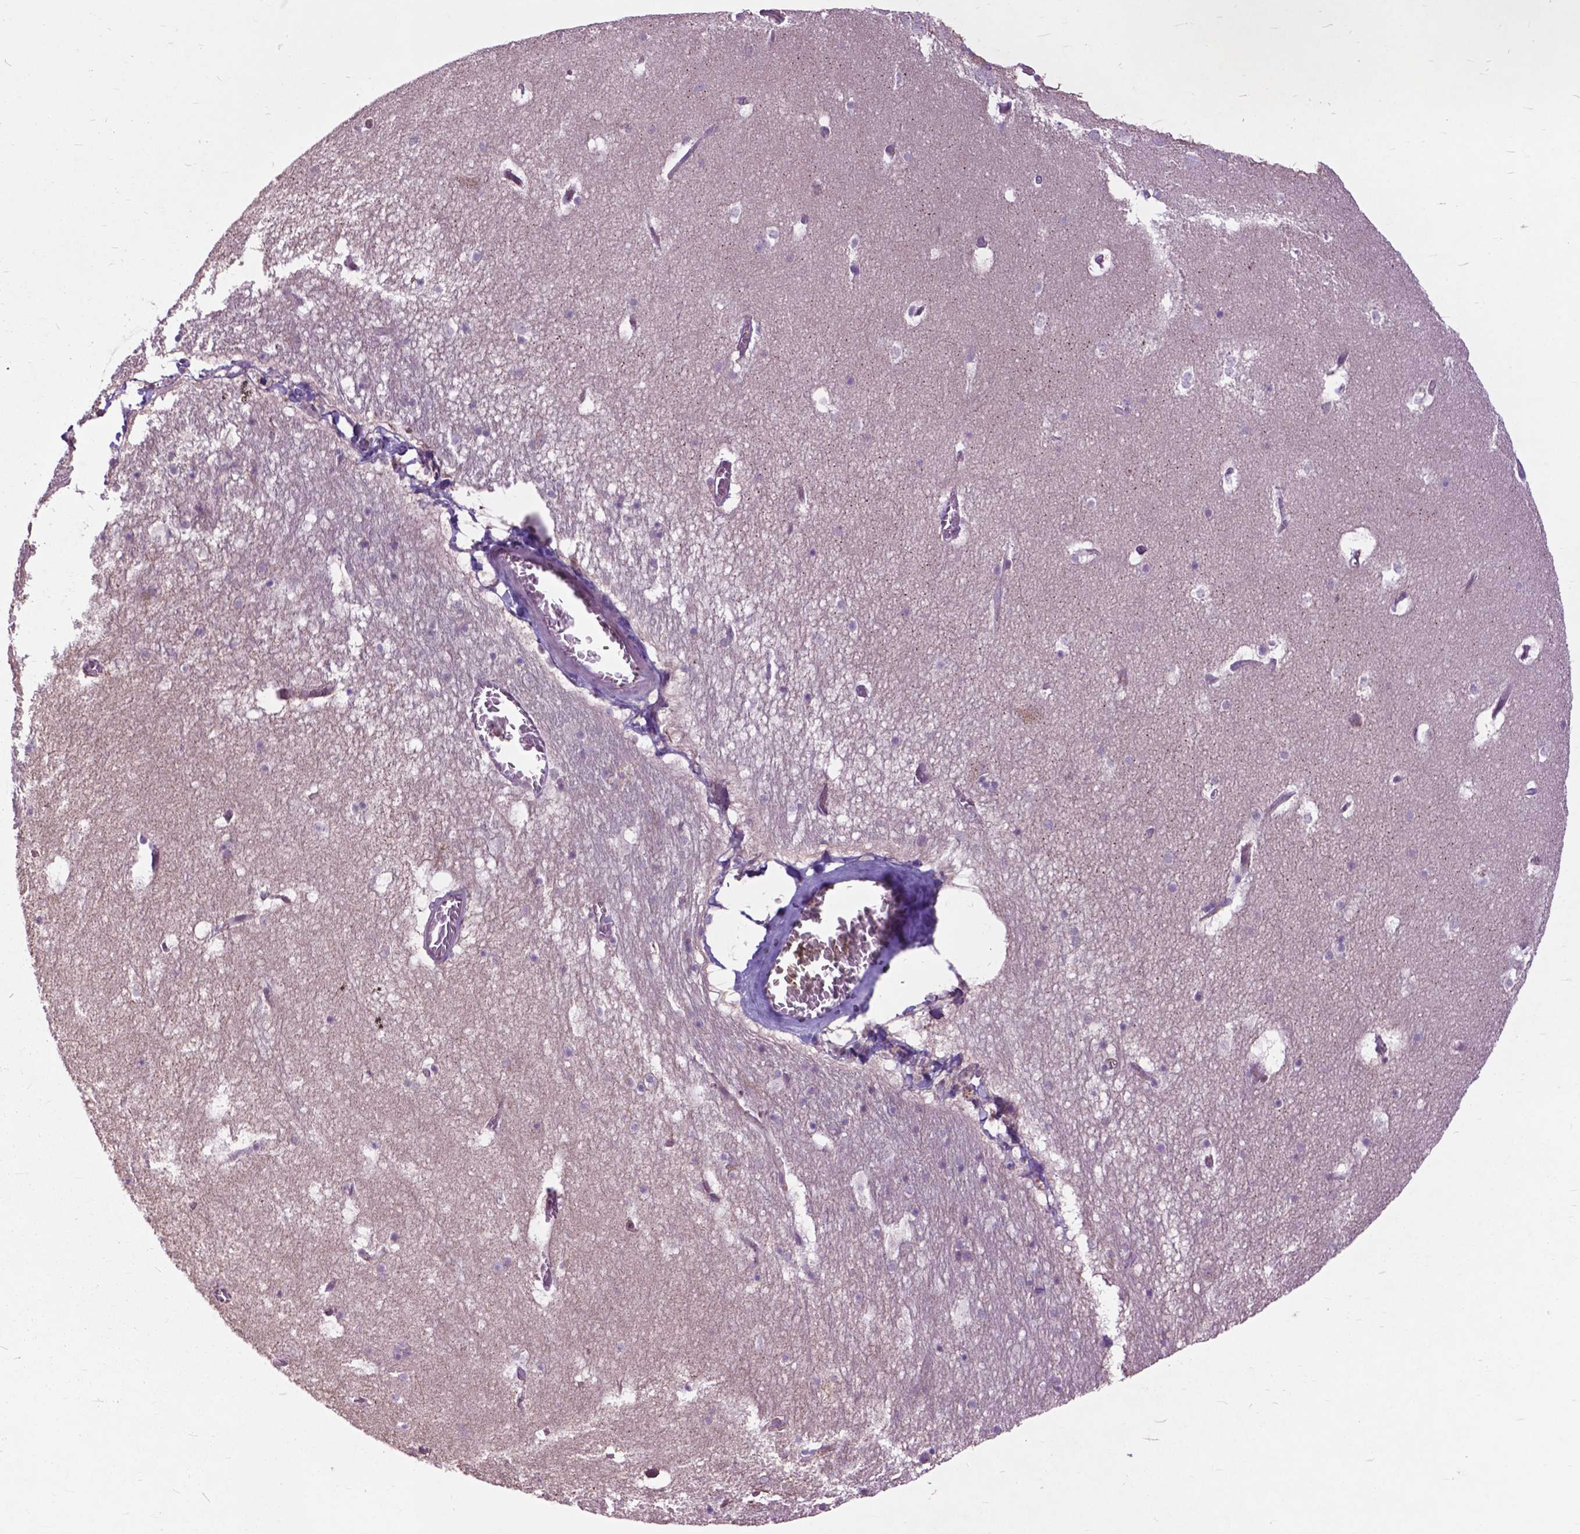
{"staining": {"intensity": "moderate", "quantity": "<25%", "location": "cytoplasmic/membranous"}, "tissue": "hippocampus", "cell_type": "Glial cells", "image_type": "normal", "snomed": [{"axis": "morphology", "description": "Normal tissue, NOS"}, {"axis": "topography", "description": "Hippocampus"}], "caption": "Moderate cytoplasmic/membranous protein positivity is seen in approximately <25% of glial cells in hippocampus.", "gene": "ARAF", "patient": {"sex": "male", "age": 45}}